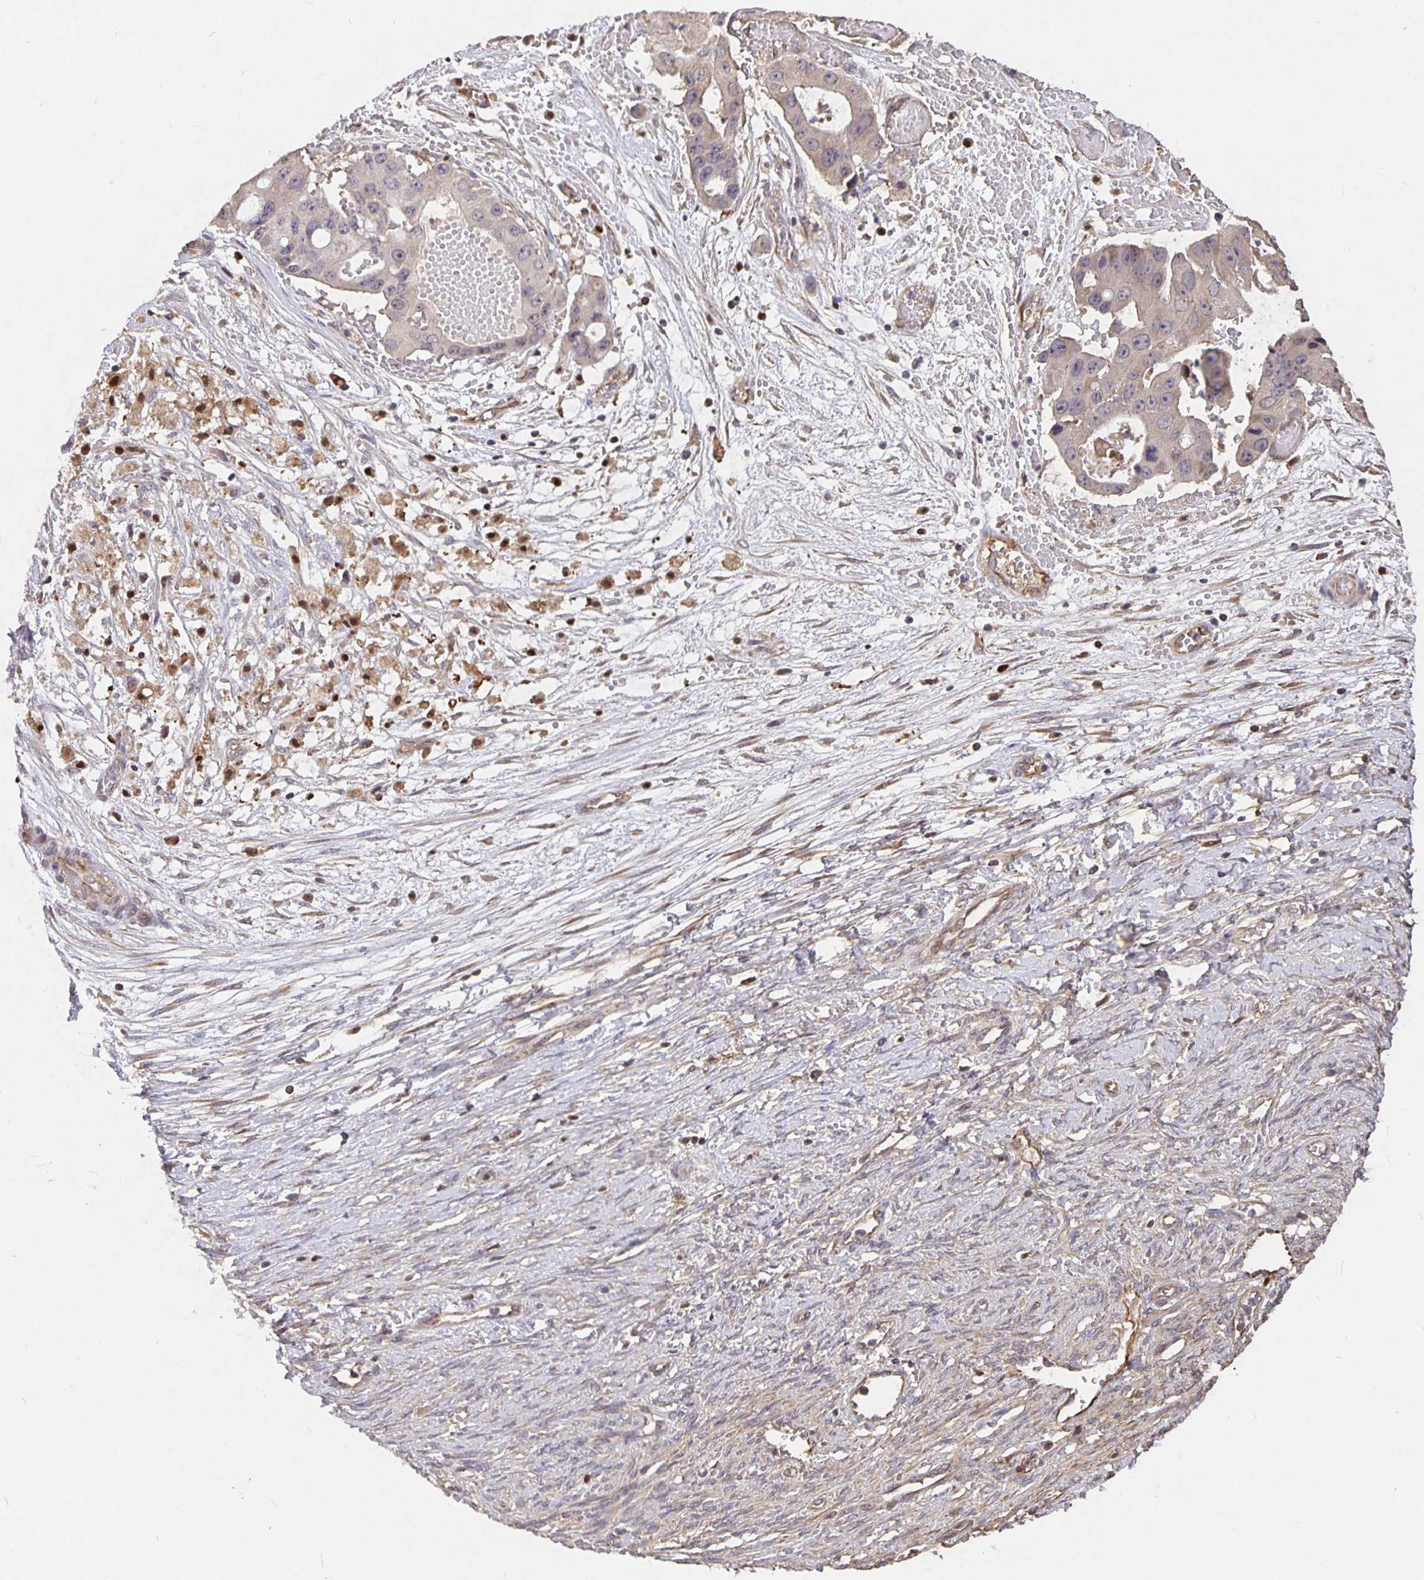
{"staining": {"intensity": "weak", "quantity": "25%-75%", "location": "cytoplasmic/membranous"}, "tissue": "ovarian cancer", "cell_type": "Tumor cells", "image_type": "cancer", "snomed": [{"axis": "morphology", "description": "Cystadenocarcinoma, serous, NOS"}, {"axis": "topography", "description": "Ovary"}], "caption": "Ovarian serous cystadenocarcinoma stained with DAB (3,3'-diaminobenzidine) immunohistochemistry (IHC) displays low levels of weak cytoplasmic/membranous expression in about 25%-75% of tumor cells. Nuclei are stained in blue.", "gene": "NOG", "patient": {"sex": "female", "age": 56}}